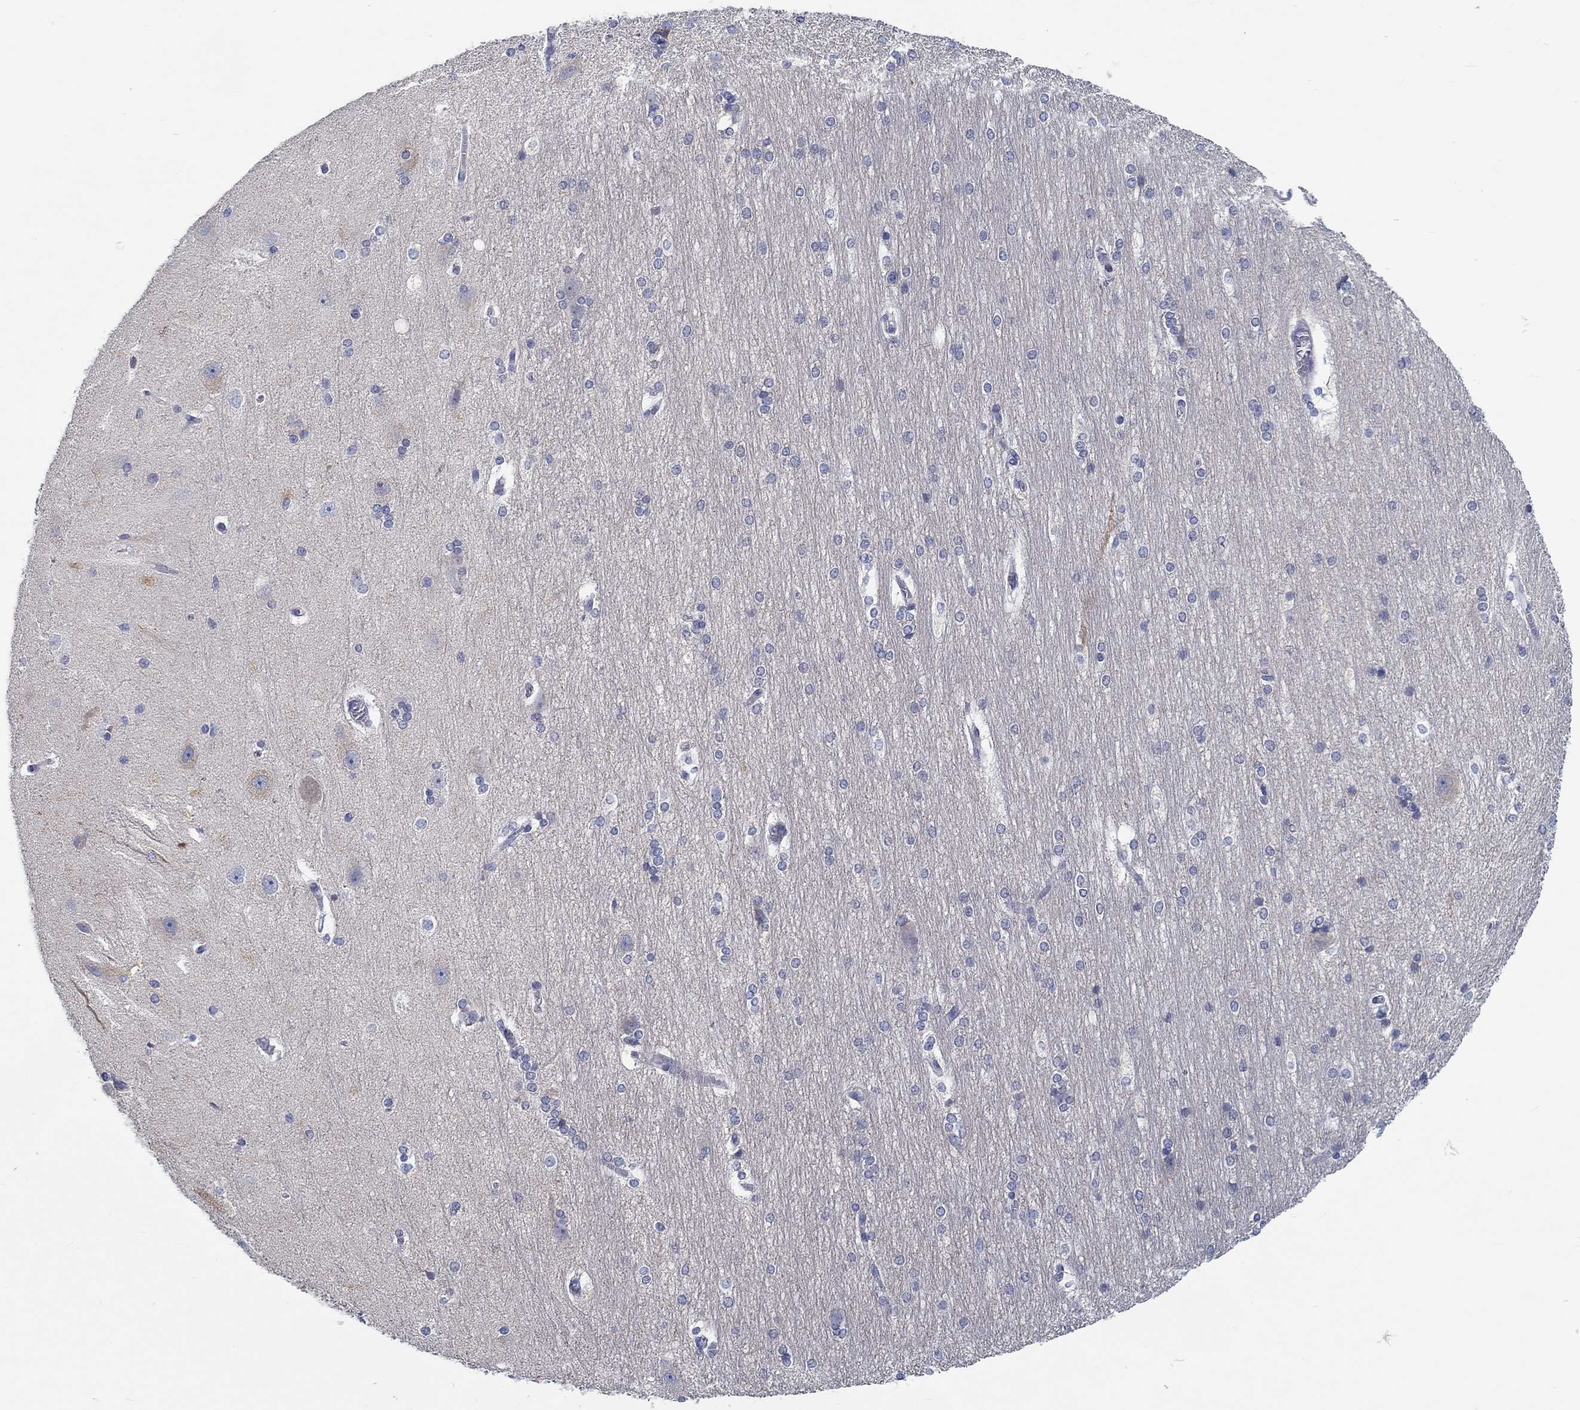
{"staining": {"intensity": "negative", "quantity": "none", "location": "none"}, "tissue": "hippocampus", "cell_type": "Glial cells", "image_type": "normal", "snomed": [{"axis": "morphology", "description": "Normal tissue, NOS"}, {"axis": "topography", "description": "Cerebral cortex"}, {"axis": "topography", "description": "Hippocampus"}], "caption": "Protein analysis of normal hippocampus reveals no significant positivity in glial cells.", "gene": "MYBPC1", "patient": {"sex": "female", "age": 19}}